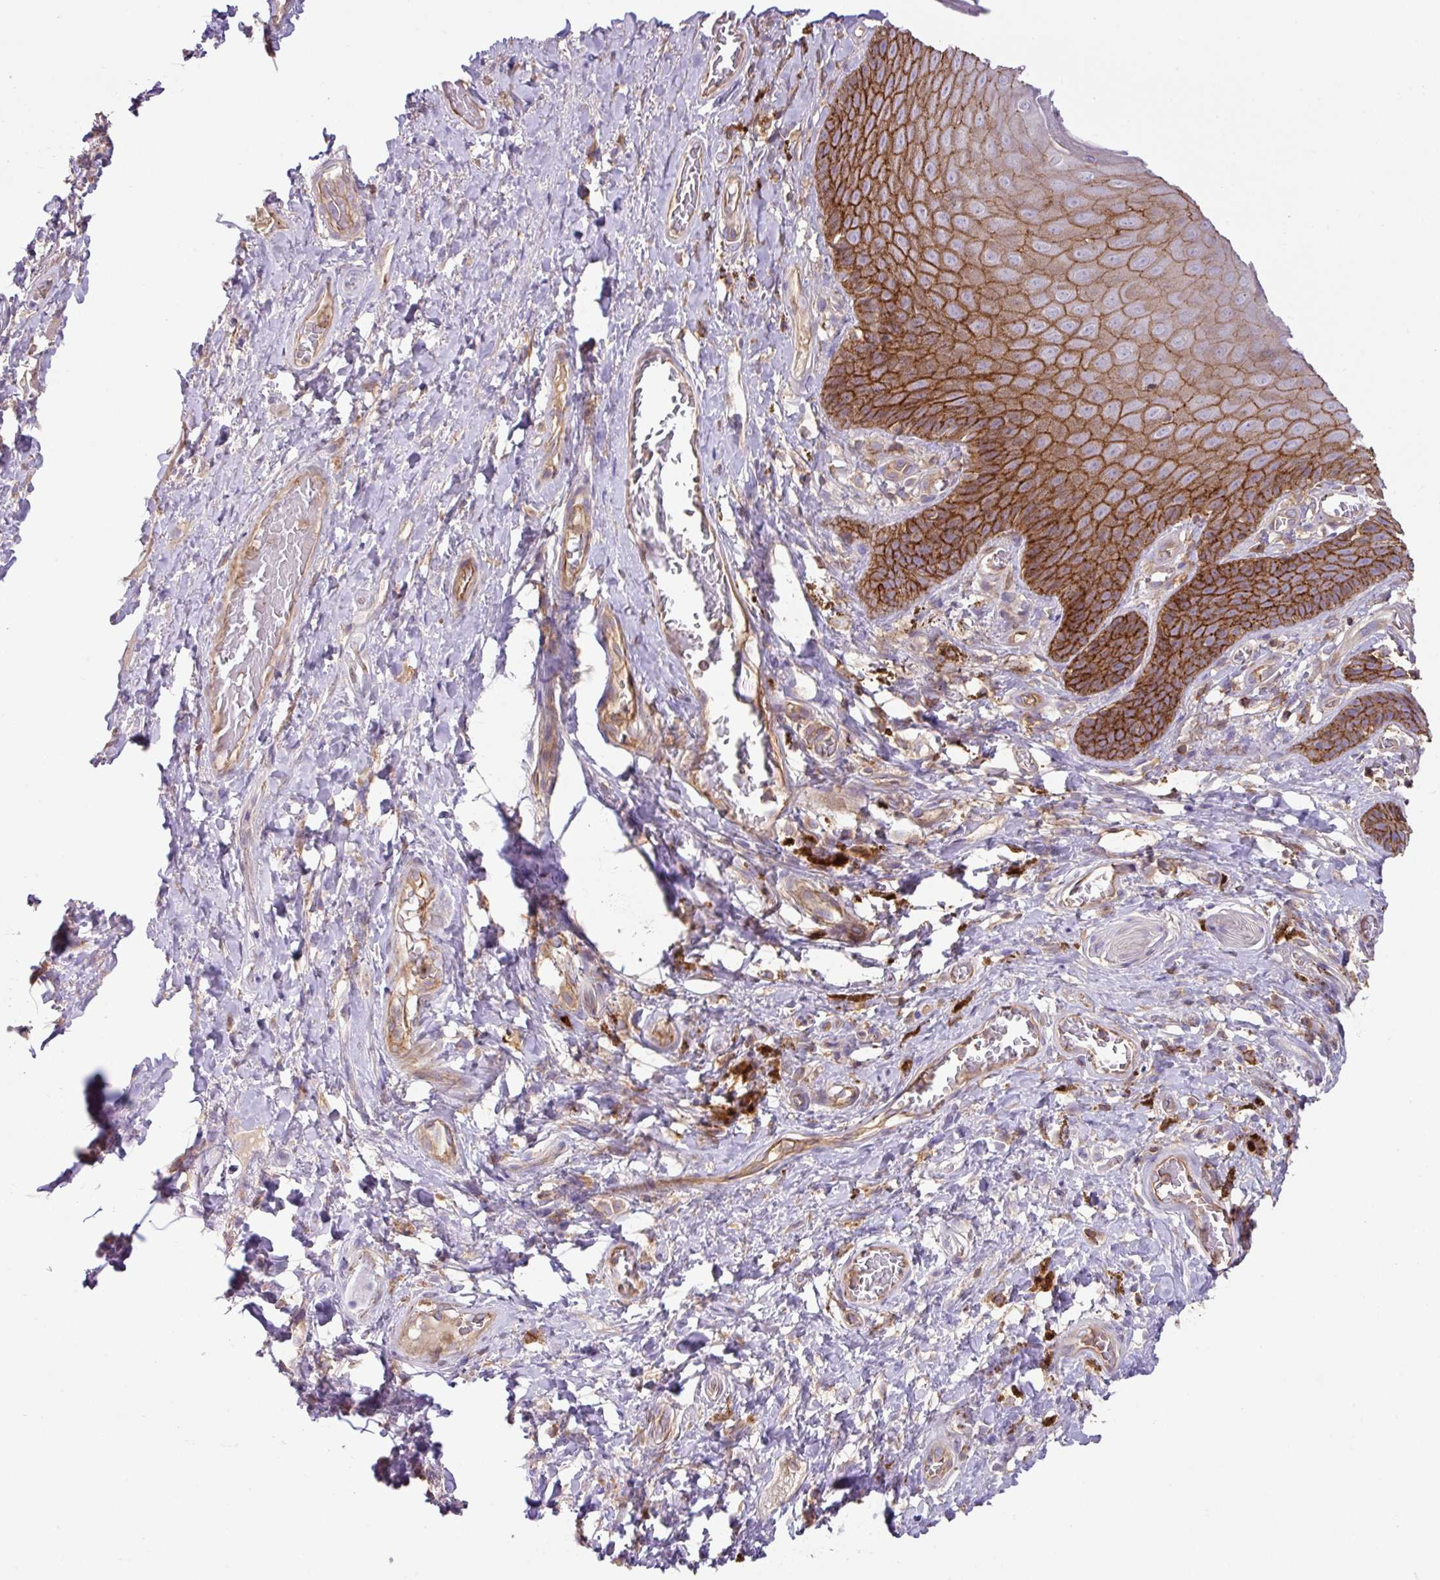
{"staining": {"intensity": "strong", "quantity": ">75%", "location": "cytoplasmic/membranous"}, "tissue": "skin", "cell_type": "Epidermal cells", "image_type": "normal", "snomed": [{"axis": "morphology", "description": "Normal tissue, NOS"}, {"axis": "topography", "description": "Anal"}, {"axis": "topography", "description": "Peripheral nerve tissue"}], "caption": "Strong cytoplasmic/membranous positivity for a protein is appreciated in about >75% of epidermal cells of normal skin using IHC.", "gene": "RIC1", "patient": {"sex": "male", "age": 53}}